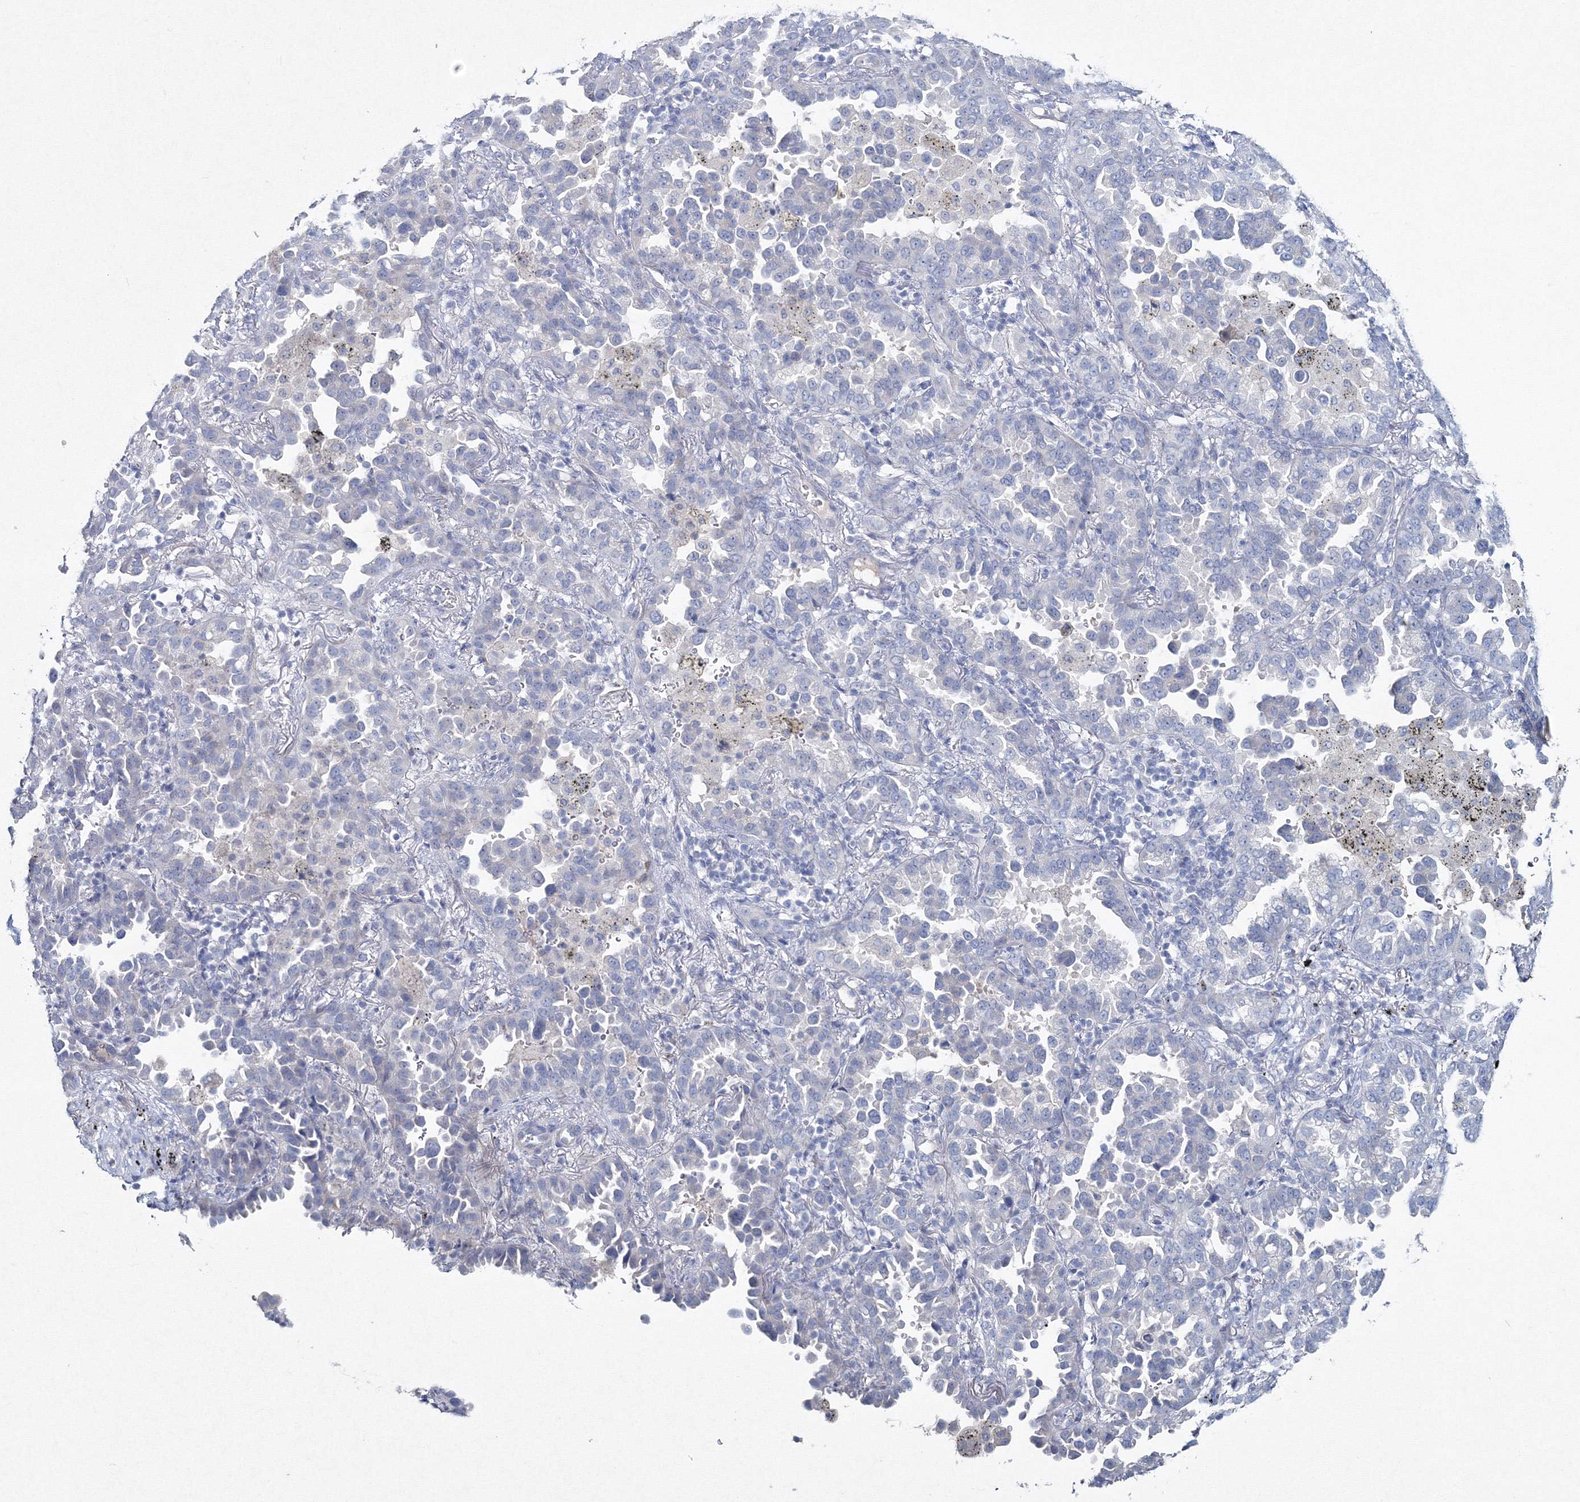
{"staining": {"intensity": "negative", "quantity": "none", "location": "none"}, "tissue": "lung cancer", "cell_type": "Tumor cells", "image_type": "cancer", "snomed": [{"axis": "morphology", "description": "Normal tissue, NOS"}, {"axis": "morphology", "description": "Adenocarcinoma, NOS"}, {"axis": "topography", "description": "Lung"}], "caption": "Tumor cells show no significant protein positivity in lung cancer.", "gene": "GCKR", "patient": {"sex": "male", "age": 59}}